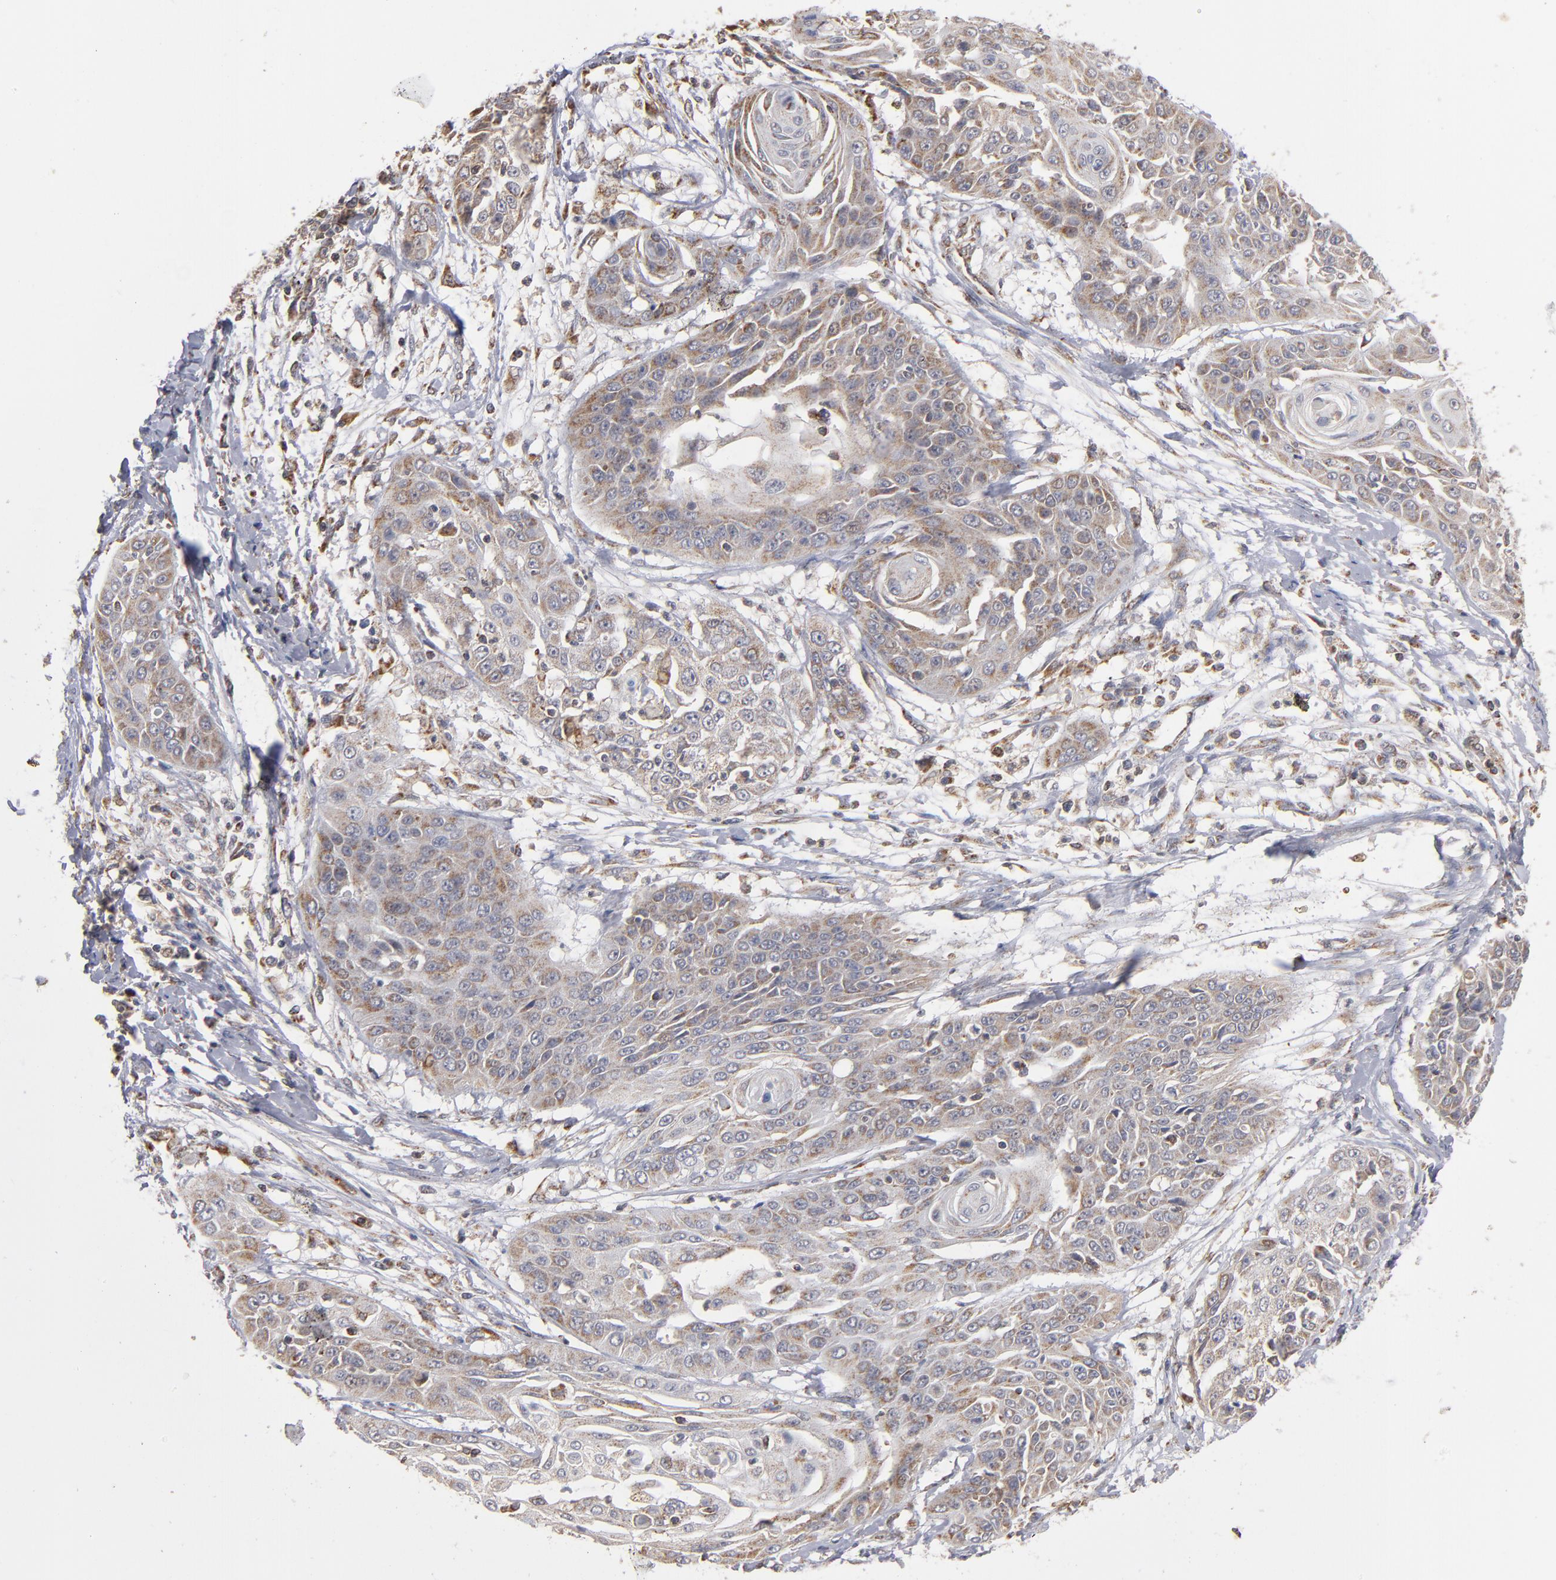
{"staining": {"intensity": "weak", "quantity": ">75%", "location": "cytoplasmic/membranous"}, "tissue": "cervical cancer", "cell_type": "Tumor cells", "image_type": "cancer", "snomed": [{"axis": "morphology", "description": "Squamous cell carcinoma, NOS"}, {"axis": "topography", "description": "Cervix"}], "caption": "Immunohistochemical staining of cervical squamous cell carcinoma demonstrates weak cytoplasmic/membranous protein staining in about >75% of tumor cells.", "gene": "MIPOL1", "patient": {"sex": "female", "age": 64}}